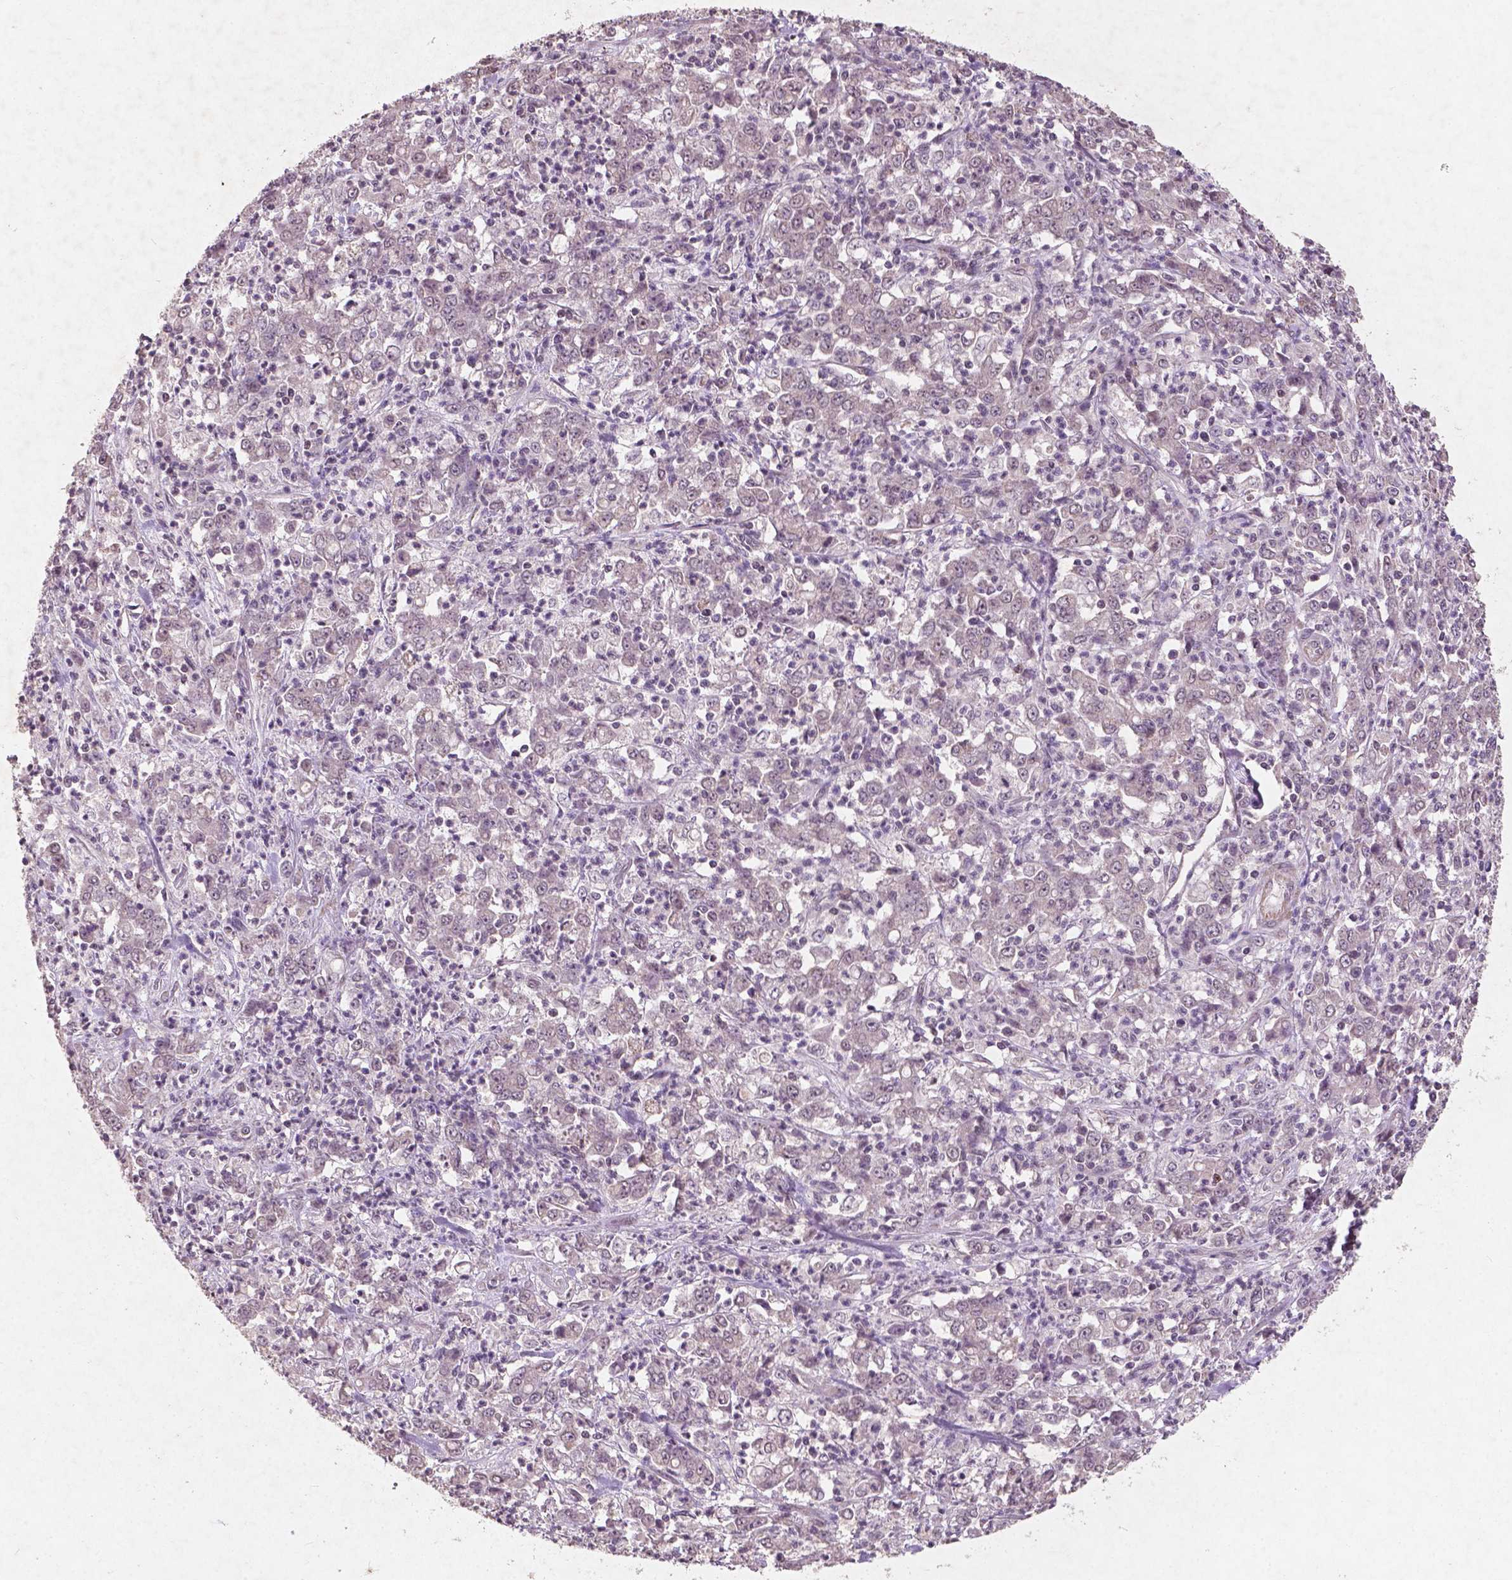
{"staining": {"intensity": "negative", "quantity": "none", "location": "none"}, "tissue": "stomach cancer", "cell_type": "Tumor cells", "image_type": "cancer", "snomed": [{"axis": "morphology", "description": "Adenocarcinoma, NOS"}, {"axis": "topography", "description": "Stomach, lower"}], "caption": "DAB immunohistochemical staining of human adenocarcinoma (stomach) exhibits no significant staining in tumor cells.", "gene": "SMAD2", "patient": {"sex": "female", "age": 71}}